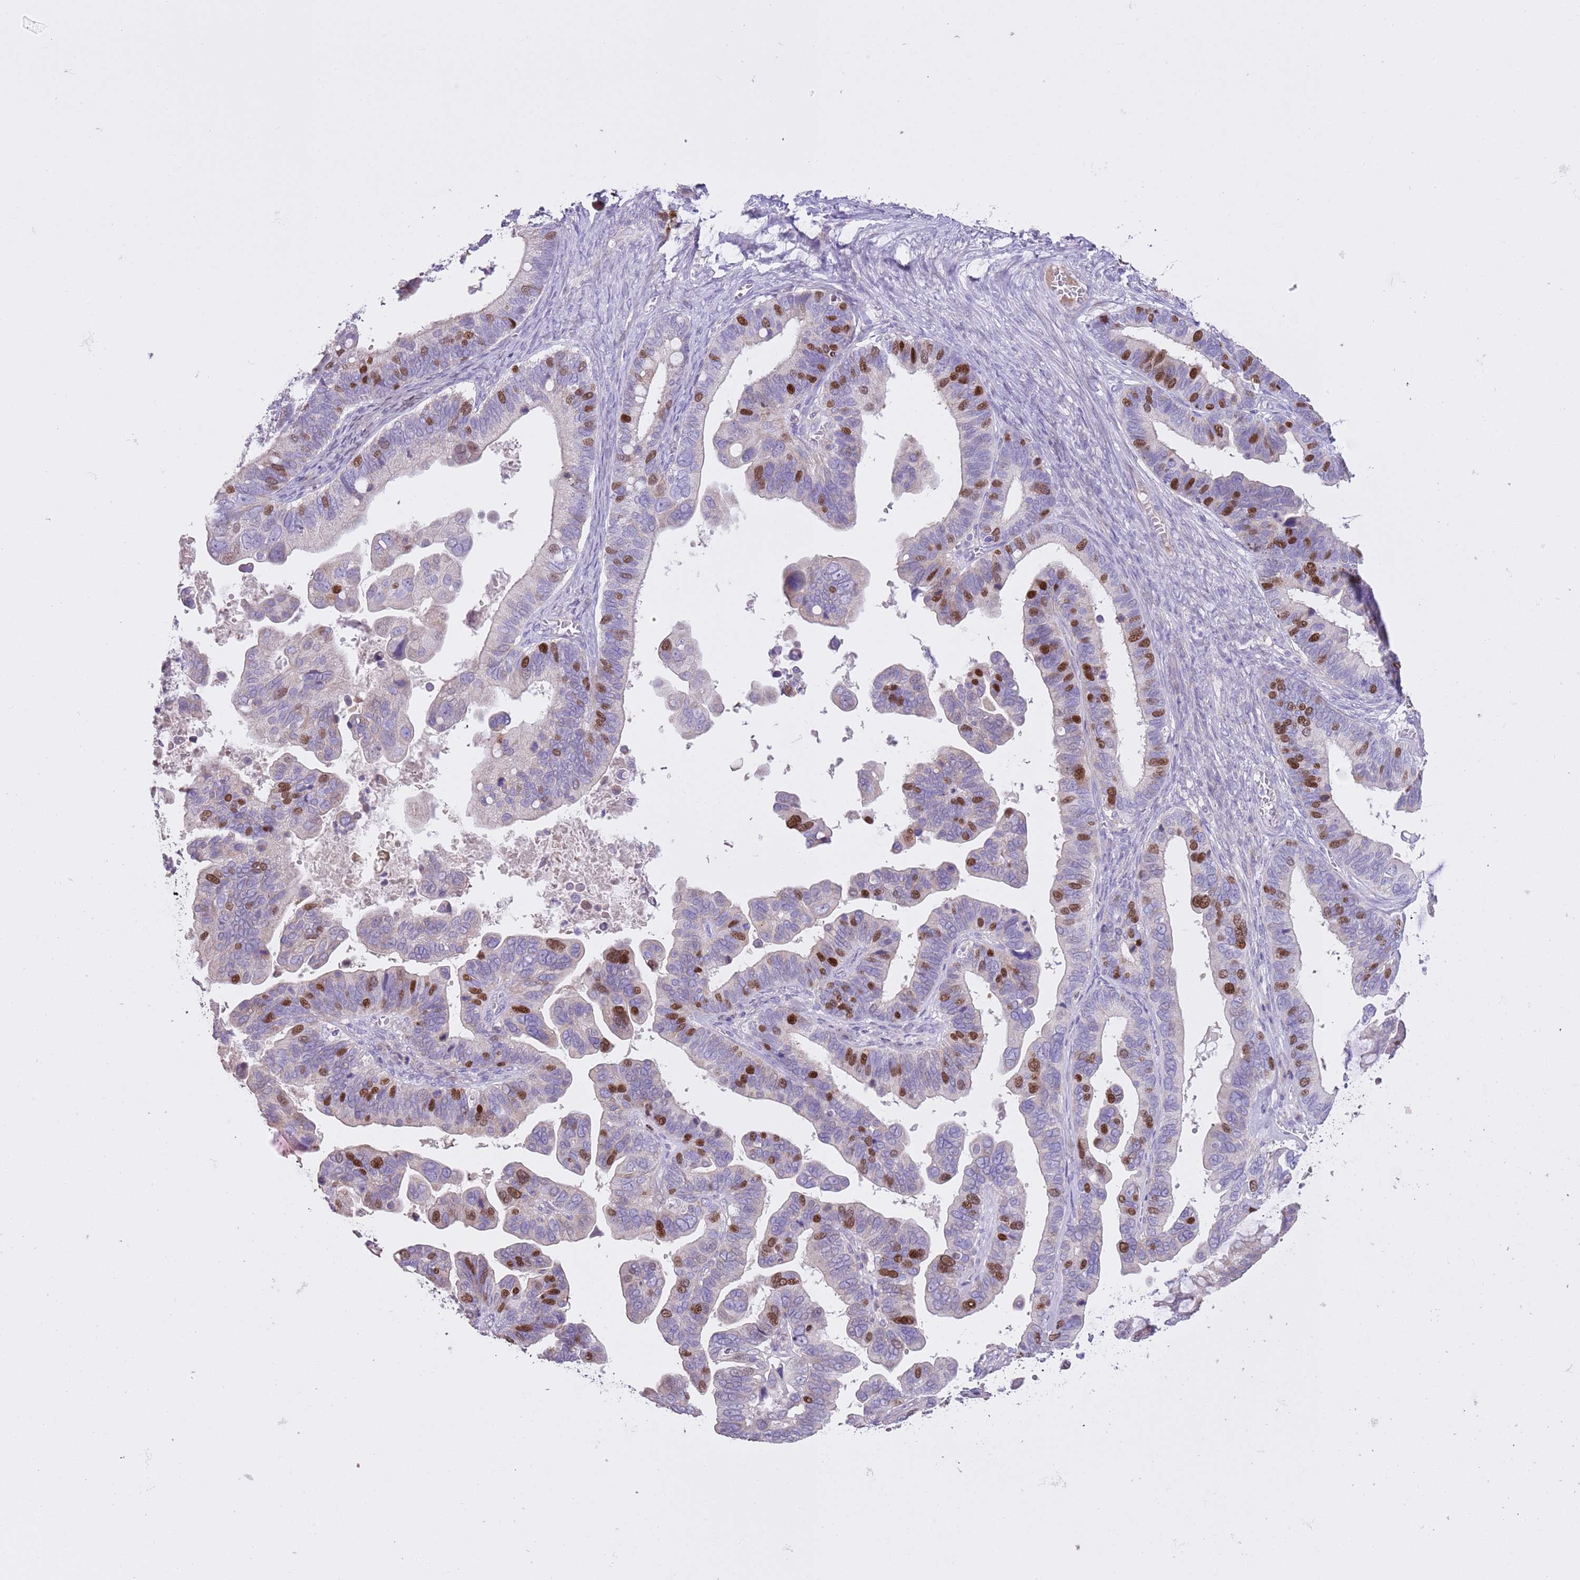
{"staining": {"intensity": "moderate", "quantity": "25%-75%", "location": "nuclear"}, "tissue": "ovarian cancer", "cell_type": "Tumor cells", "image_type": "cancer", "snomed": [{"axis": "morphology", "description": "Cystadenocarcinoma, serous, NOS"}, {"axis": "topography", "description": "Ovary"}], "caption": "A photomicrograph of human ovarian serous cystadenocarcinoma stained for a protein displays moderate nuclear brown staining in tumor cells. (DAB = brown stain, brightfield microscopy at high magnification).", "gene": "GMNN", "patient": {"sex": "female", "age": 56}}